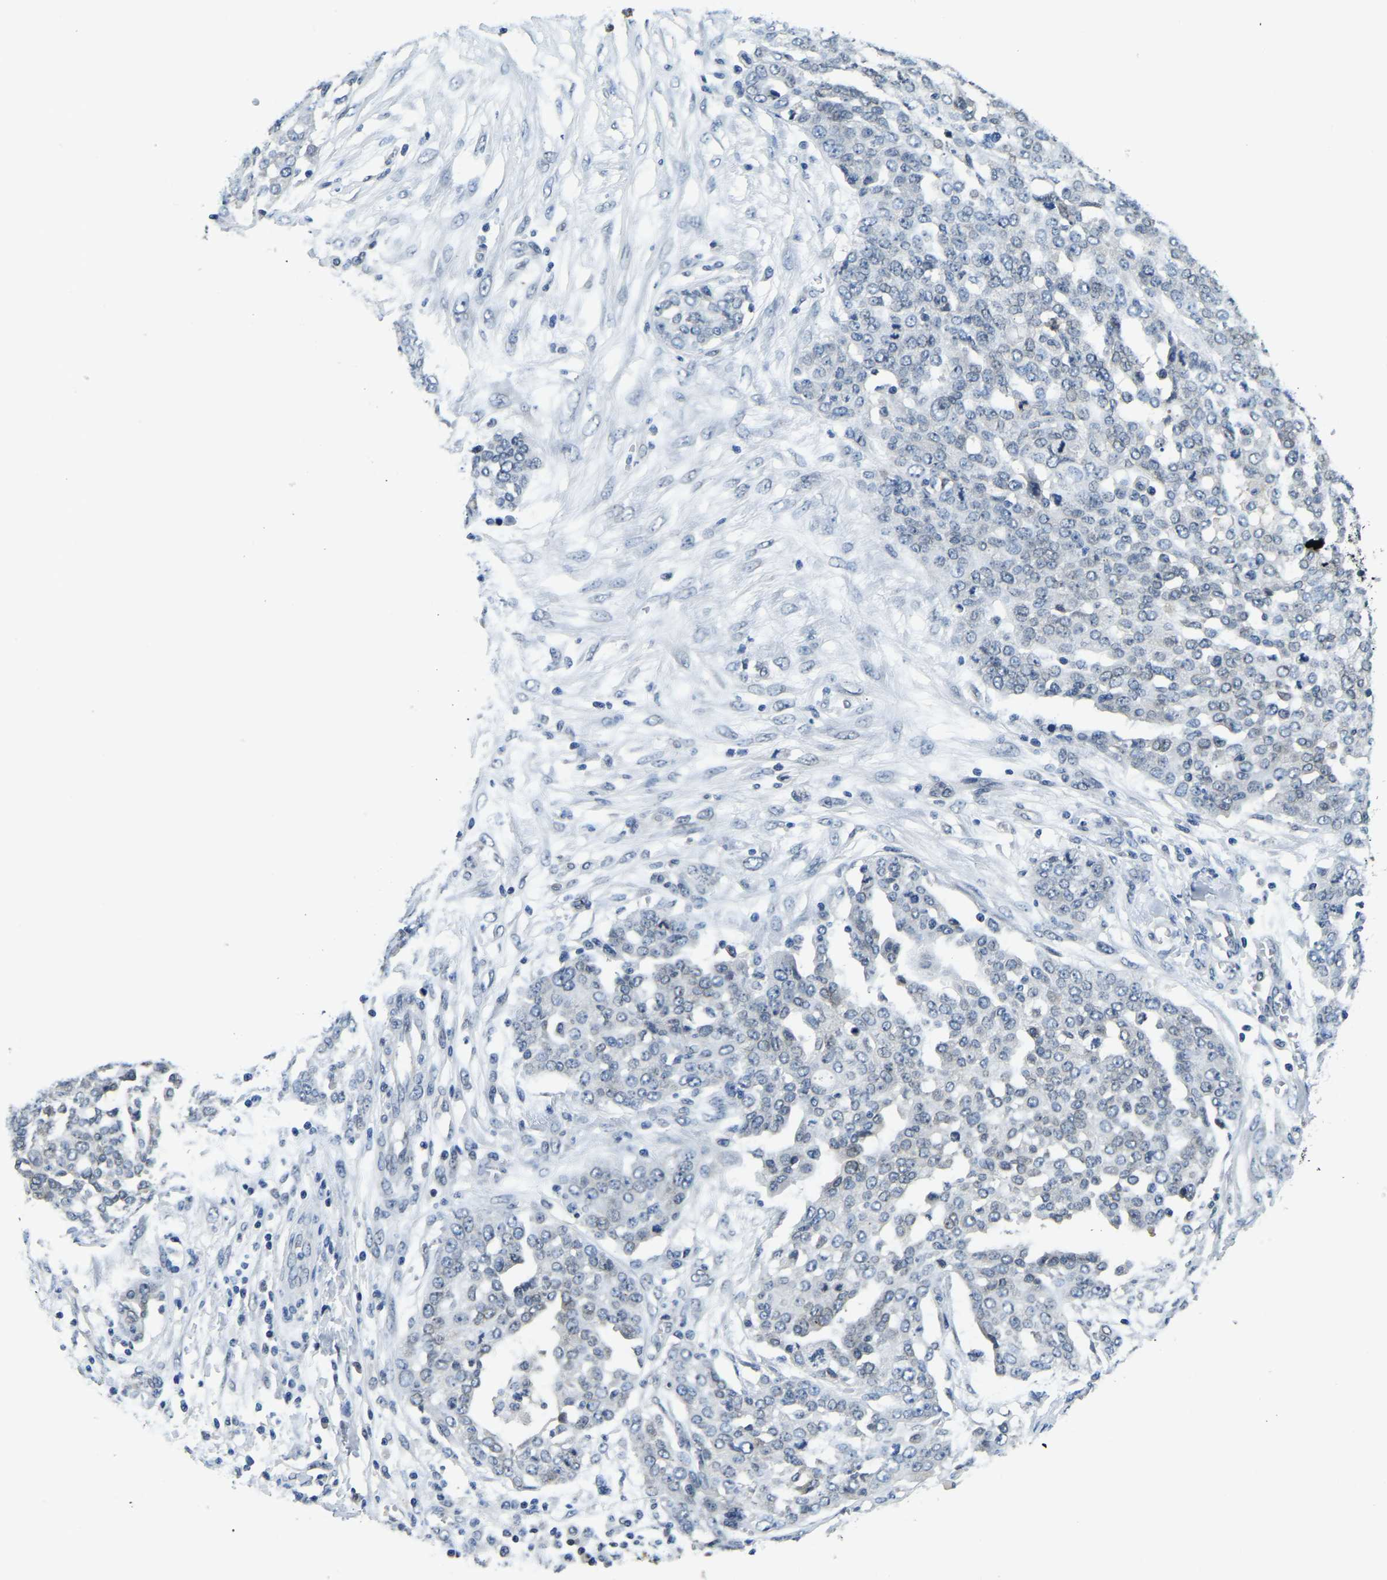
{"staining": {"intensity": "negative", "quantity": "none", "location": "none"}, "tissue": "ovarian cancer", "cell_type": "Tumor cells", "image_type": "cancer", "snomed": [{"axis": "morphology", "description": "Cystadenocarcinoma, serous, NOS"}, {"axis": "topography", "description": "Soft tissue"}, {"axis": "topography", "description": "Ovary"}], "caption": "High magnification brightfield microscopy of ovarian cancer stained with DAB (3,3'-diaminobenzidine) (brown) and counterstained with hematoxylin (blue): tumor cells show no significant expression.", "gene": "RANBP2", "patient": {"sex": "female", "age": 57}}